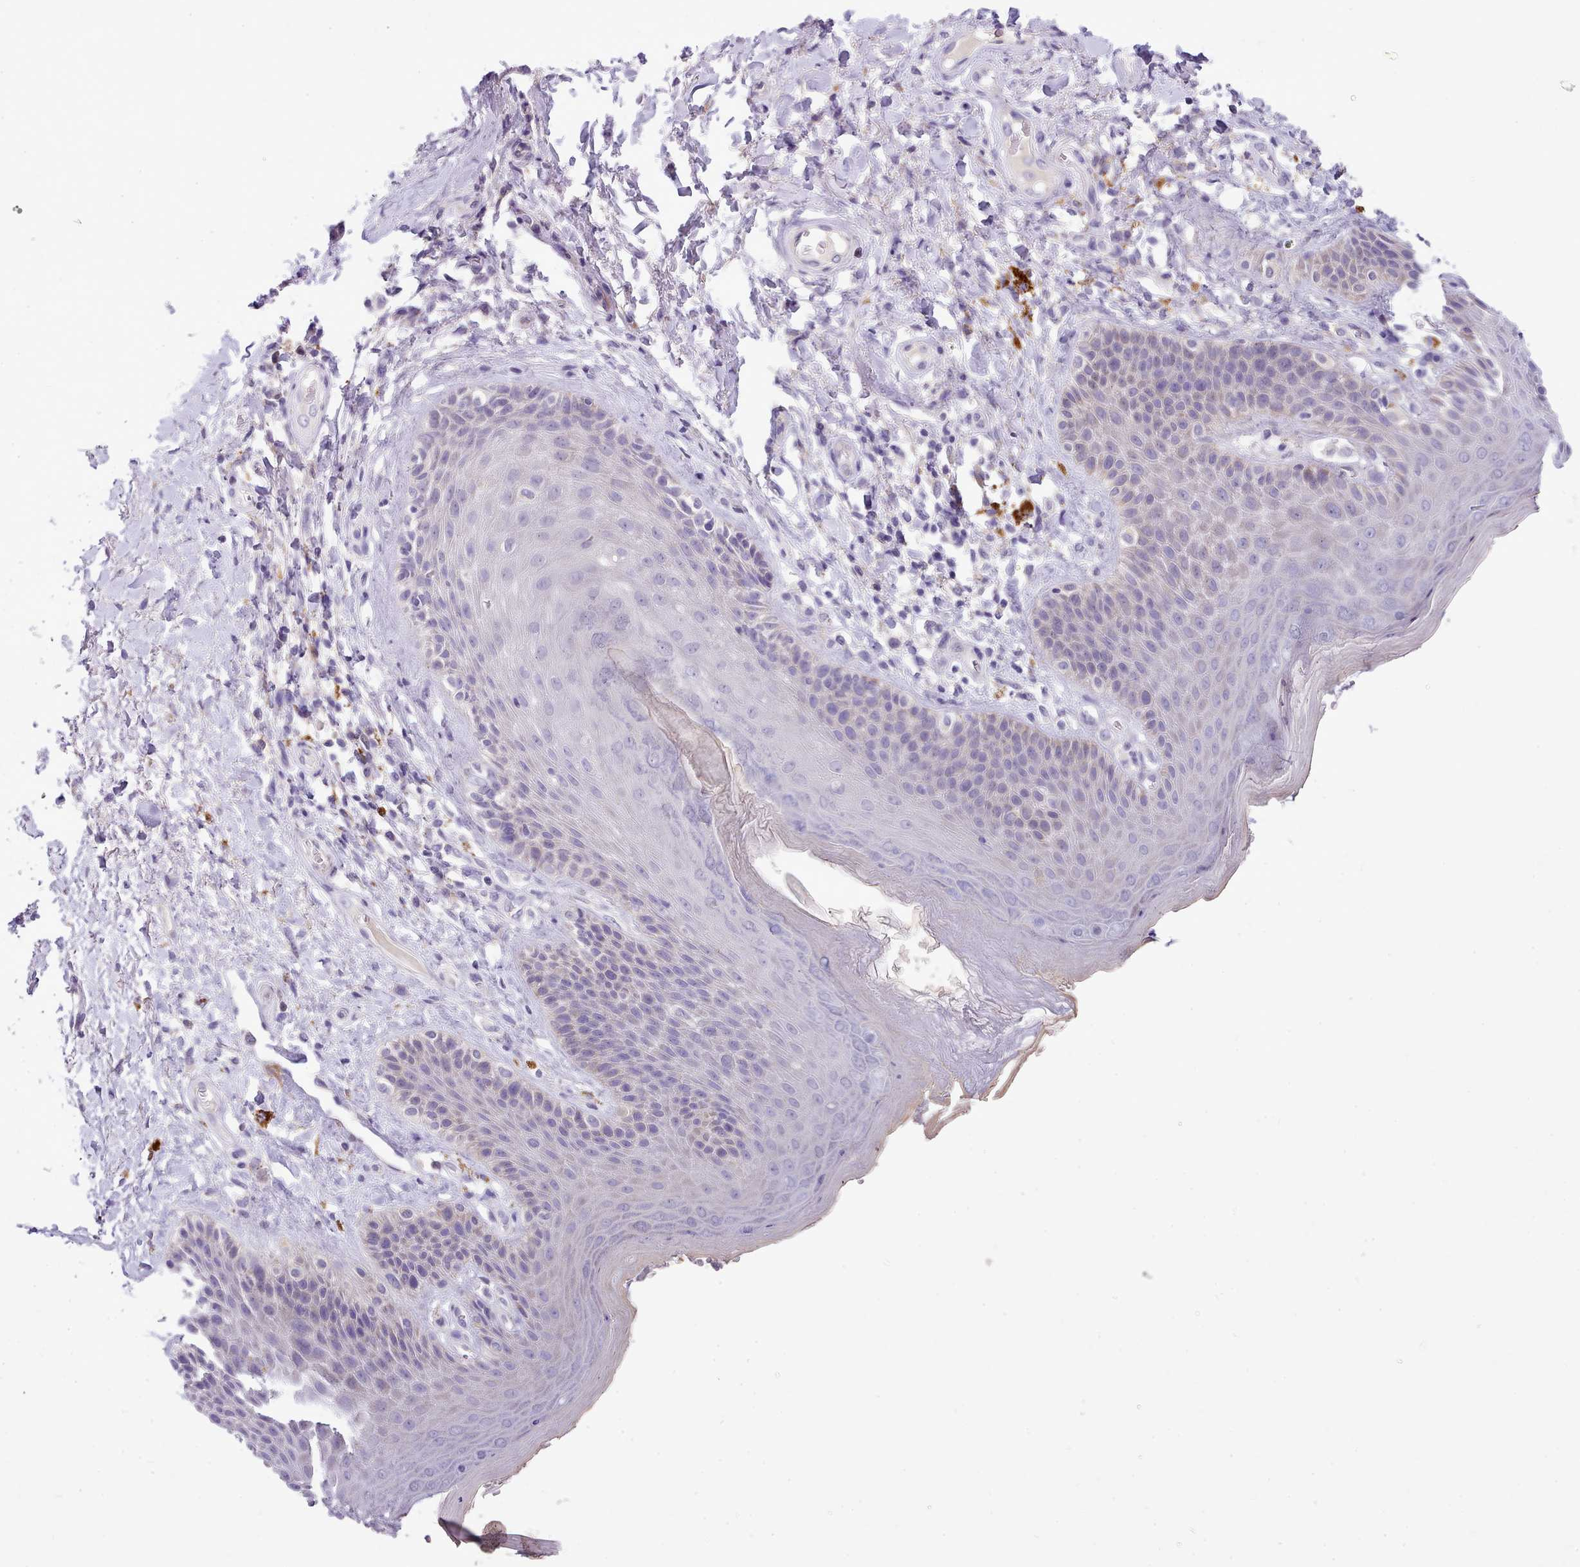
{"staining": {"intensity": "negative", "quantity": "none", "location": "none"}, "tissue": "skin", "cell_type": "Epidermal cells", "image_type": "normal", "snomed": [{"axis": "morphology", "description": "Normal tissue, NOS"}, {"axis": "topography", "description": "Anal"}], "caption": "A photomicrograph of human skin is negative for staining in epidermal cells. The staining is performed using DAB brown chromogen with nuclei counter-stained in using hematoxylin.", "gene": "FAM83E", "patient": {"sex": "female", "age": 89}}